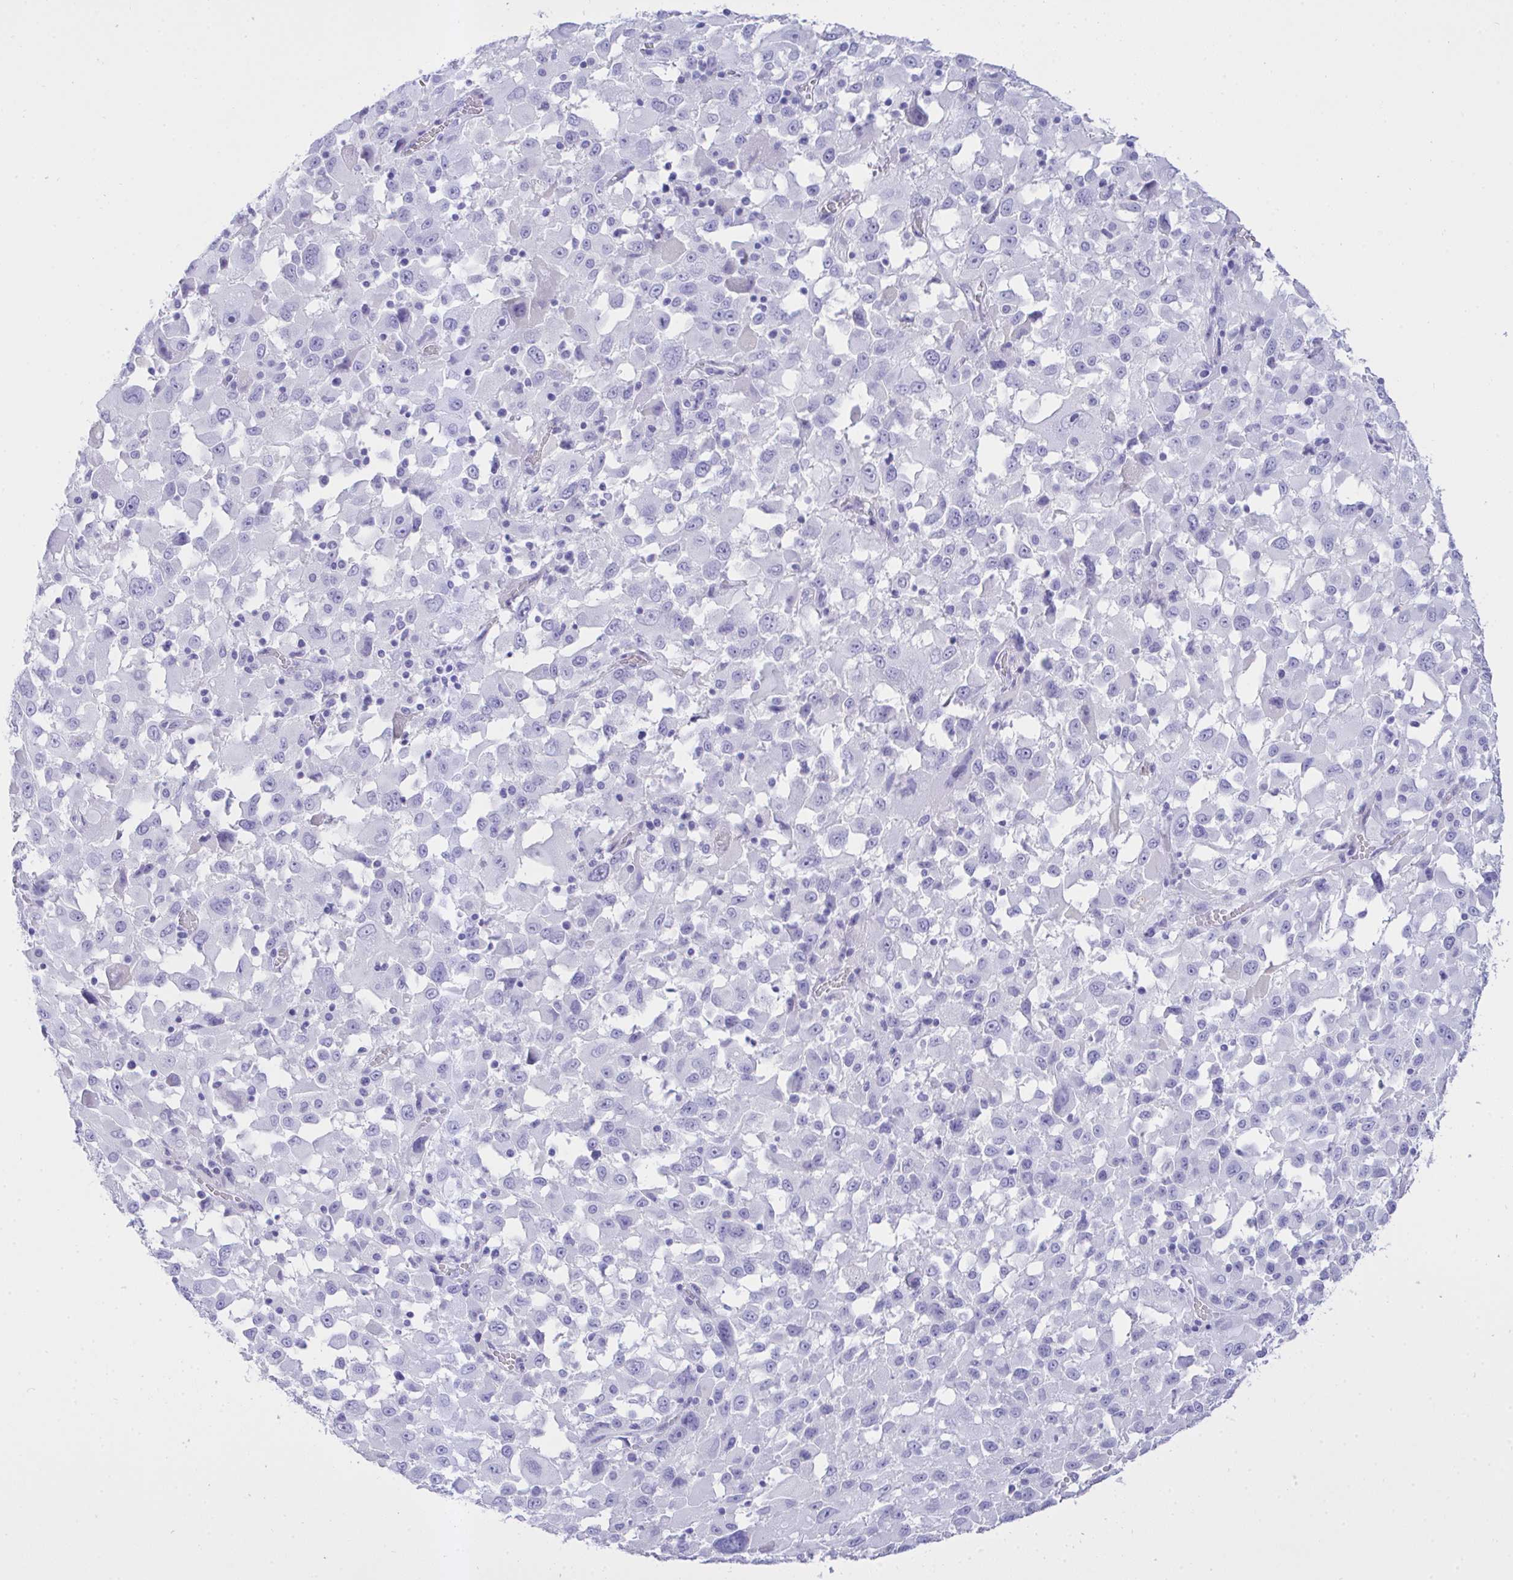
{"staining": {"intensity": "negative", "quantity": "none", "location": "none"}, "tissue": "melanoma", "cell_type": "Tumor cells", "image_type": "cancer", "snomed": [{"axis": "morphology", "description": "Malignant melanoma, Metastatic site"}, {"axis": "topography", "description": "Soft tissue"}], "caption": "High magnification brightfield microscopy of malignant melanoma (metastatic site) stained with DAB (brown) and counterstained with hematoxylin (blue): tumor cells show no significant positivity. (Brightfield microscopy of DAB immunohistochemistry at high magnification).", "gene": "AKR1D1", "patient": {"sex": "male", "age": 50}}